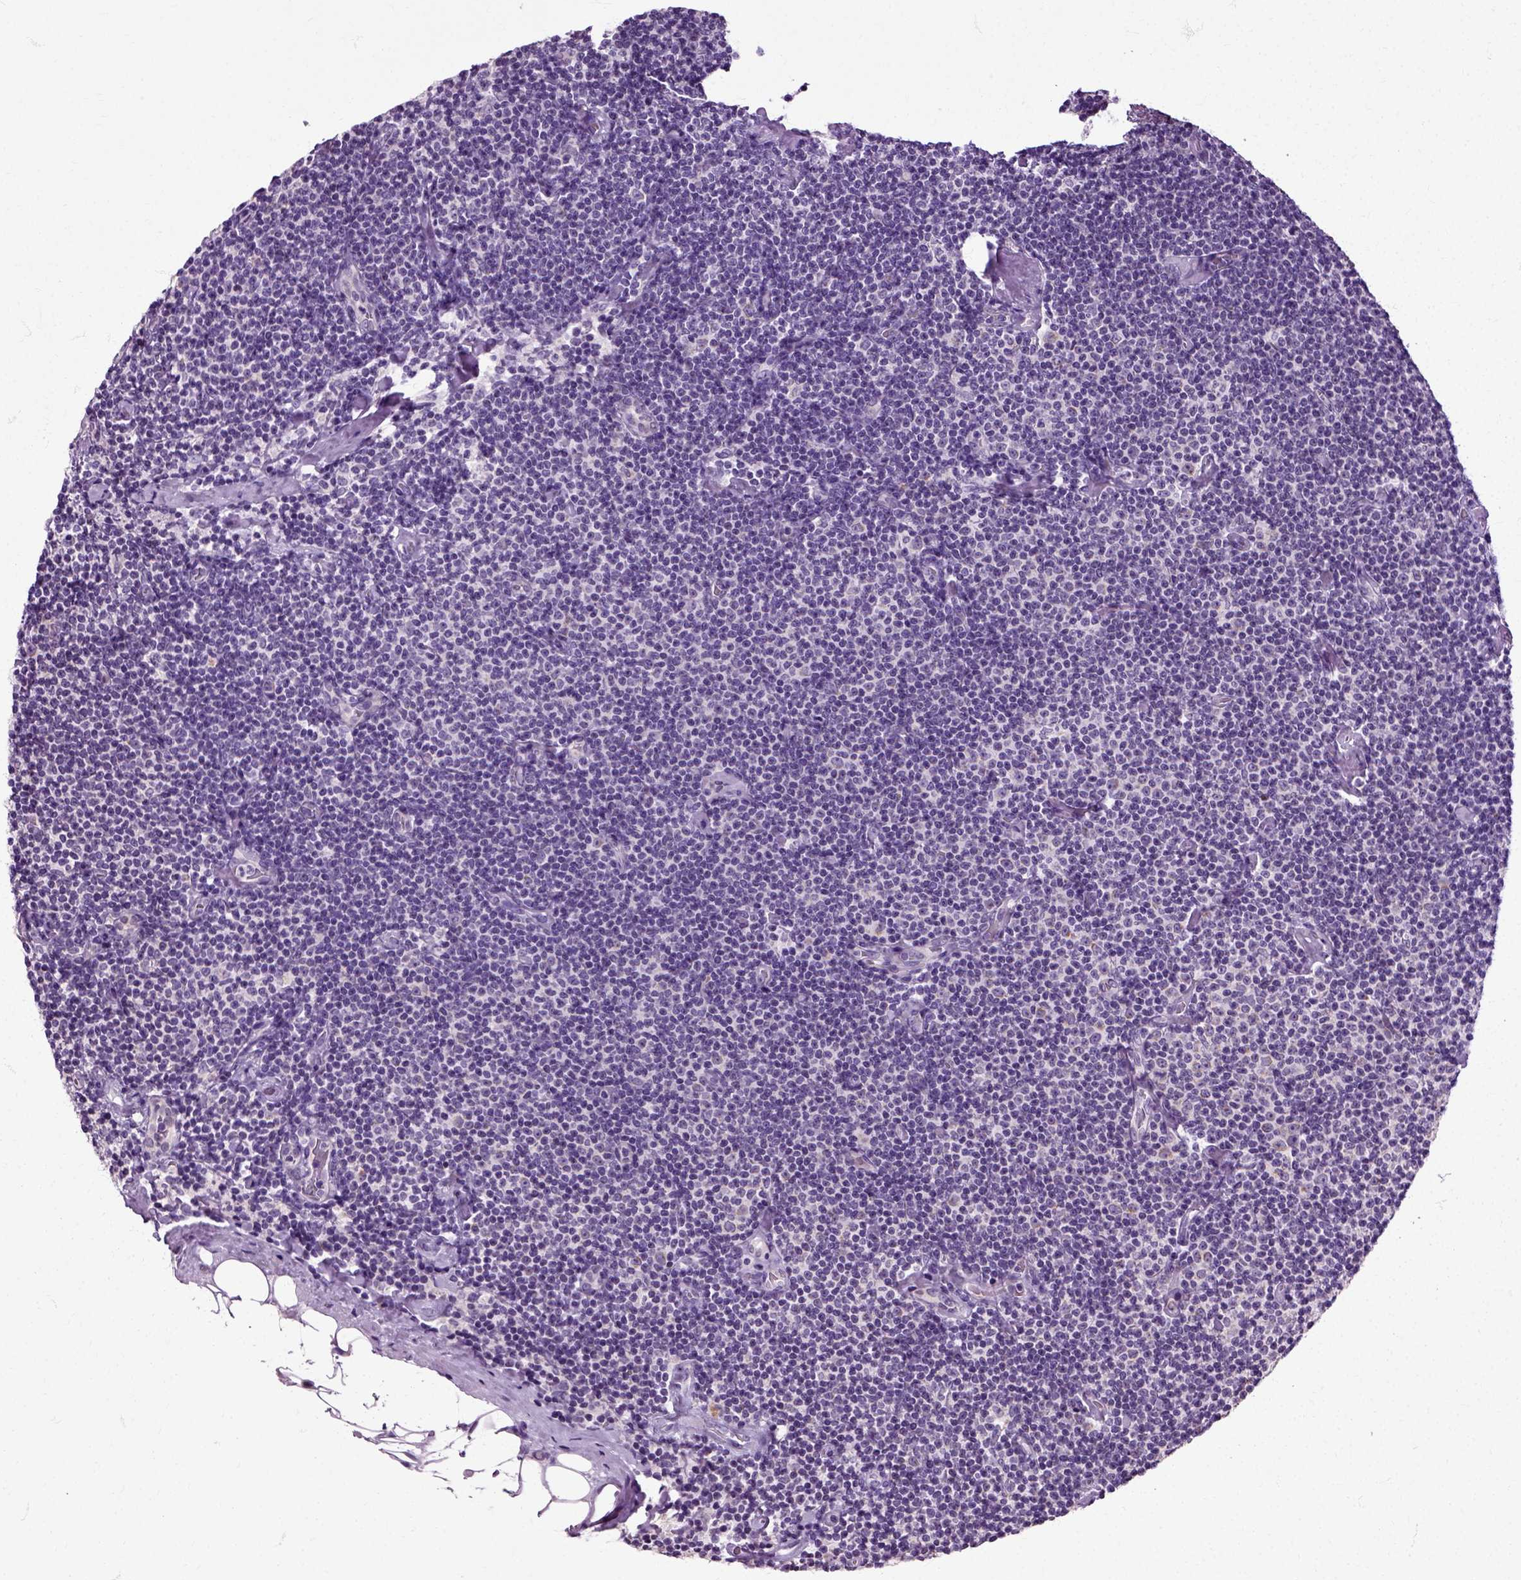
{"staining": {"intensity": "negative", "quantity": "none", "location": "none"}, "tissue": "lymphoma", "cell_type": "Tumor cells", "image_type": "cancer", "snomed": [{"axis": "morphology", "description": "Malignant lymphoma, non-Hodgkin's type, Low grade"}, {"axis": "topography", "description": "Lymph node"}], "caption": "IHC micrograph of neoplastic tissue: low-grade malignant lymphoma, non-Hodgkin's type stained with DAB demonstrates no significant protein expression in tumor cells.", "gene": "HSPA2", "patient": {"sex": "male", "age": 81}}